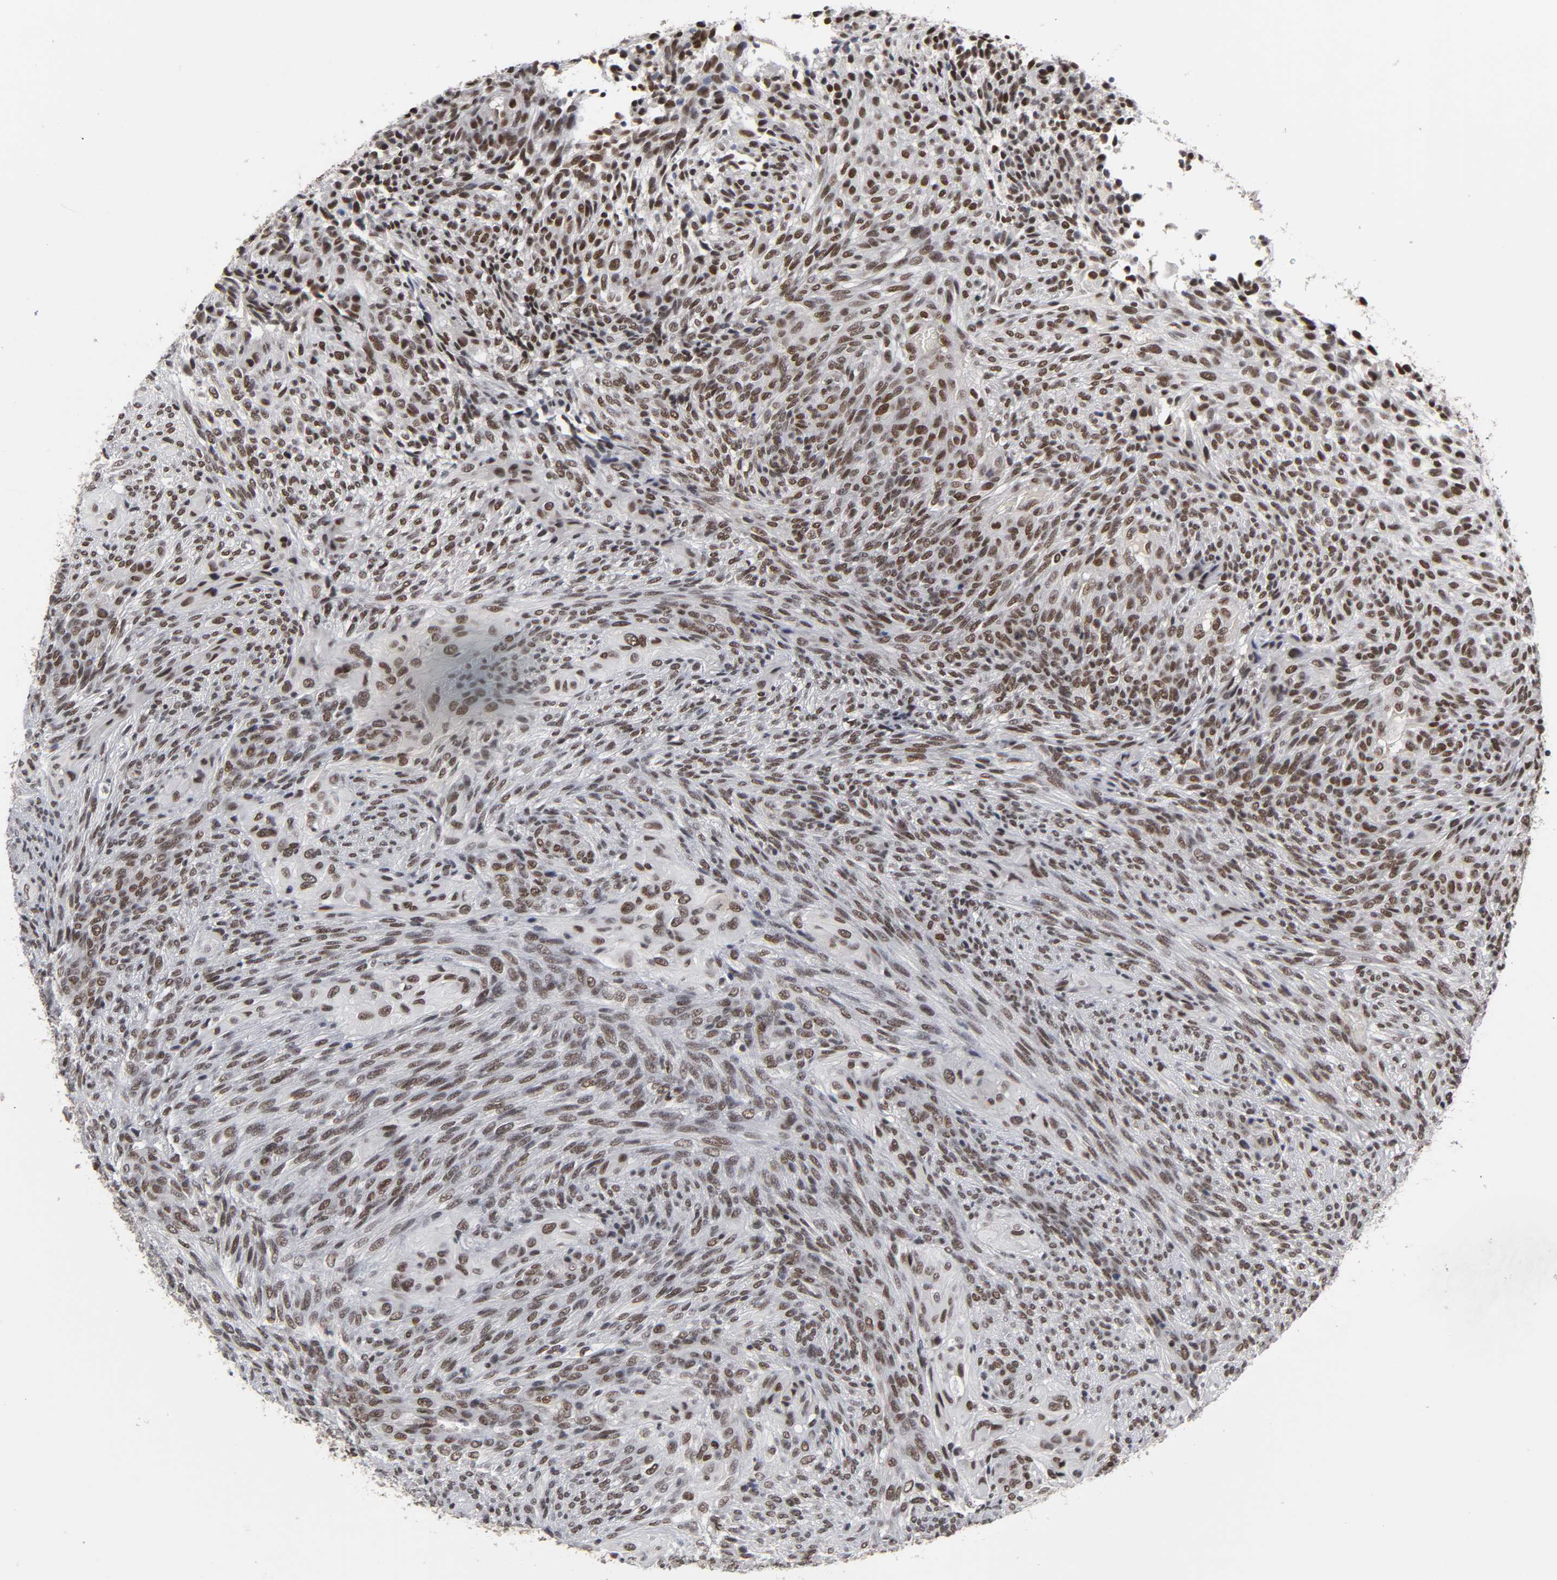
{"staining": {"intensity": "moderate", "quantity": ">75%", "location": "nuclear"}, "tissue": "glioma", "cell_type": "Tumor cells", "image_type": "cancer", "snomed": [{"axis": "morphology", "description": "Glioma, malignant, High grade"}, {"axis": "topography", "description": "Cerebral cortex"}], "caption": "Immunohistochemical staining of malignant high-grade glioma exhibits medium levels of moderate nuclear protein expression in about >75% of tumor cells. The staining was performed using DAB (3,3'-diaminobenzidine) to visualize the protein expression in brown, while the nuclei were stained in blue with hematoxylin (Magnification: 20x).", "gene": "TRIM33", "patient": {"sex": "female", "age": 55}}